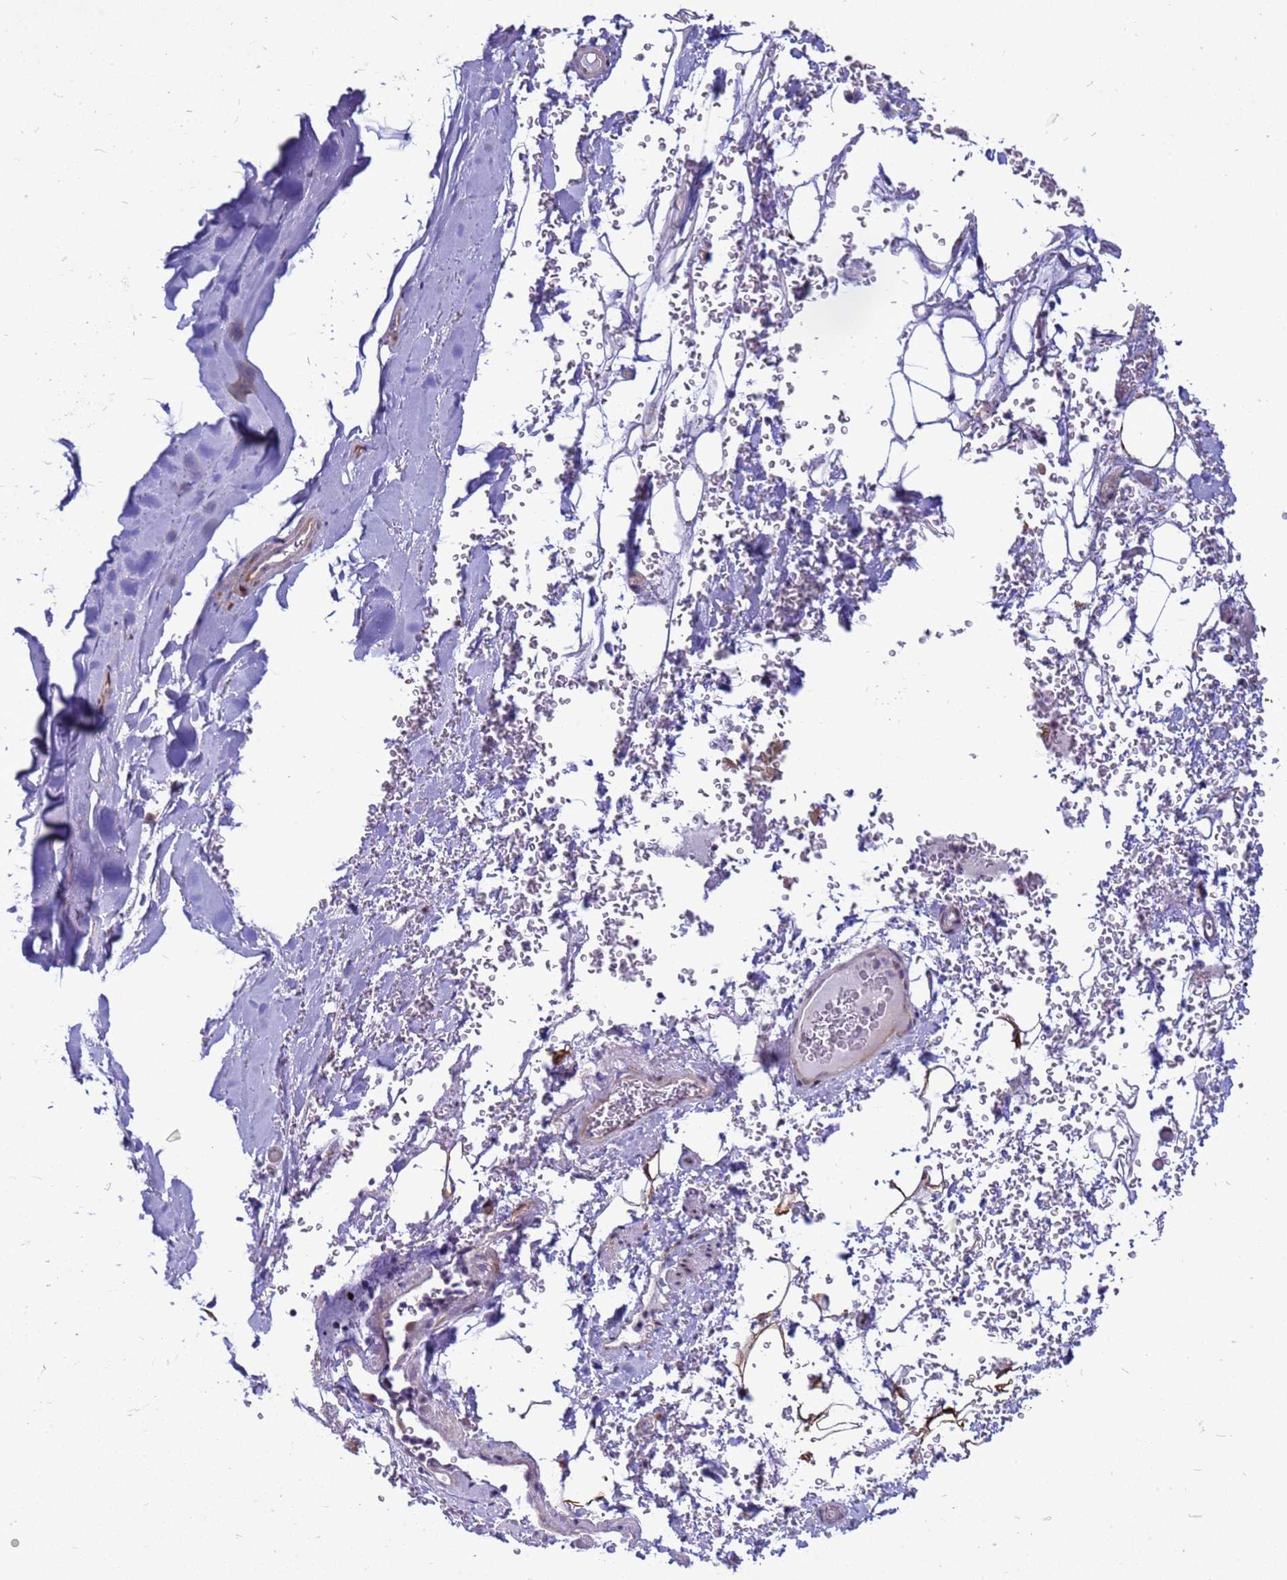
{"staining": {"intensity": "moderate", "quantity": "<25%", "location": "cytoplasmic/membranous"}, "tissue": "adipose tissue", "cell_type": "Adipocytes", "image_type": "normal", "snomed": [{"axis": "morphology", "description": "Normal tissue, NOS"}, {"axis": "topography", "description": "Cartilage tissue"}], "caption": "Adipocytes exhibit moderate cytoplasmic/membranous expression in approximately <25% of cells in benign adipose tissue.", "gene": "RSPO1", "patient": {"sex": "female", "age": 63}}